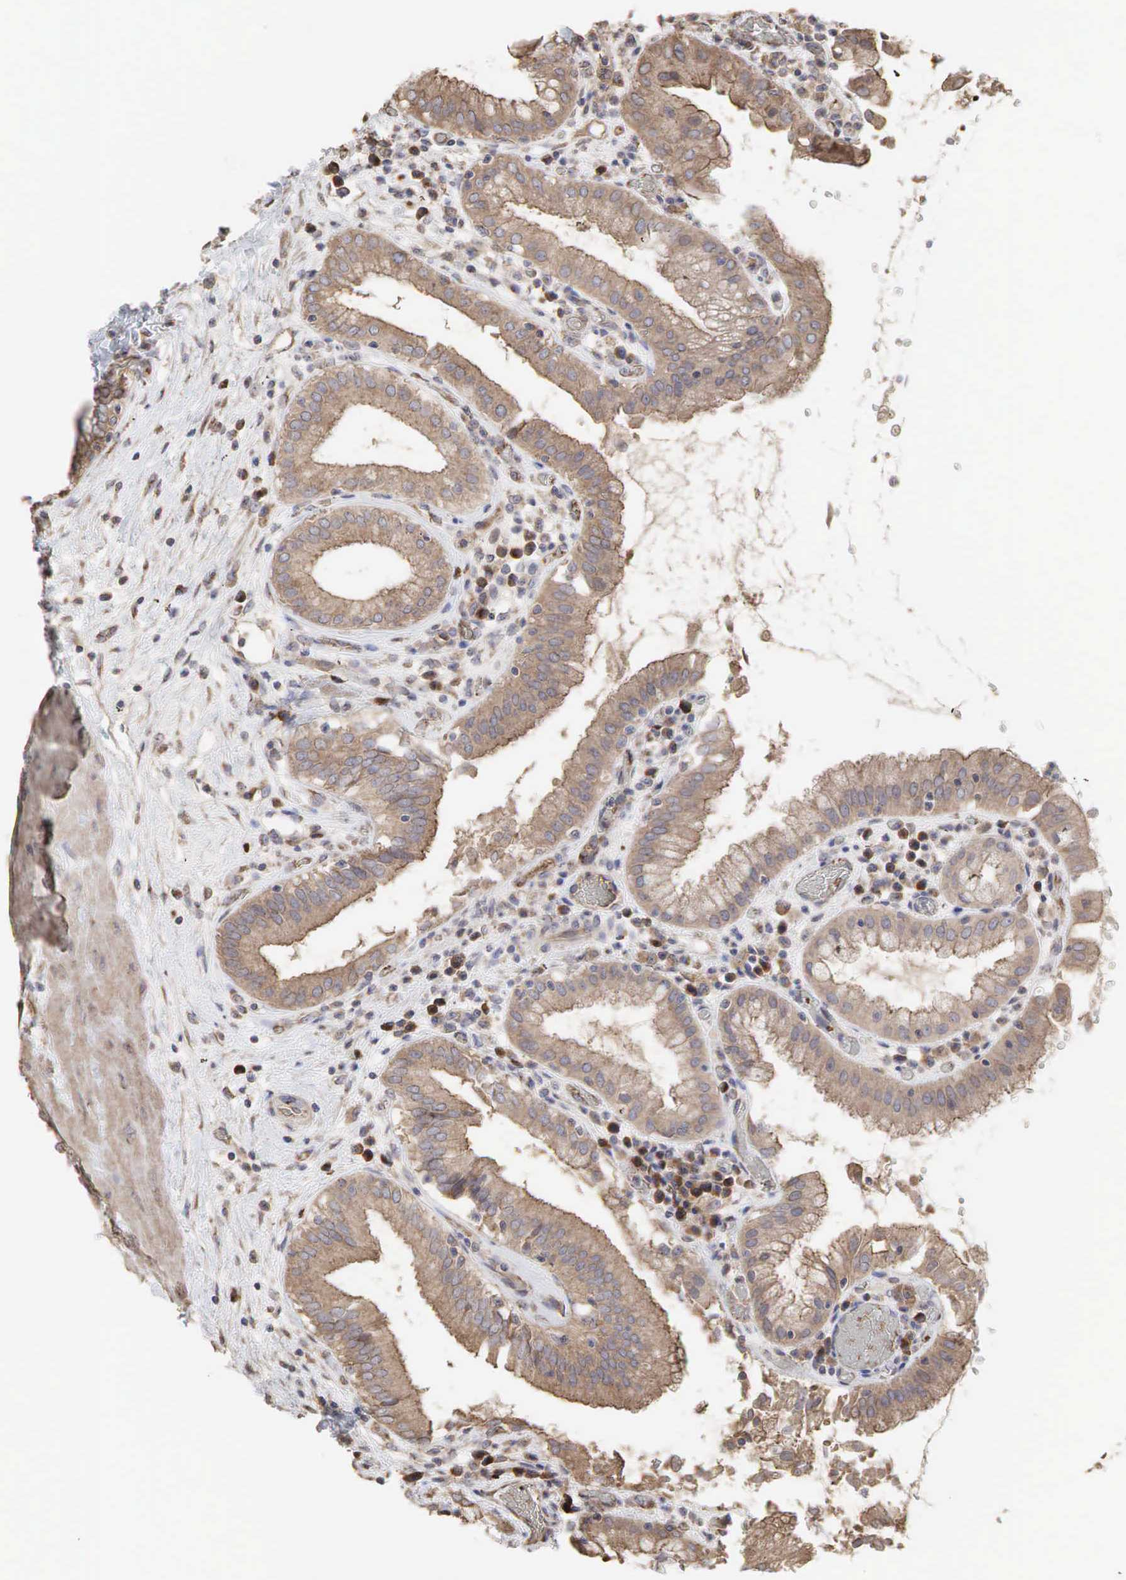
{"staining": {"intensity": "moderate", "quantity": ">75%", "location": "cytoplasmic/membranous"}, "tissue": "gallbladder", "cell_type": "Glandular cells", "image_type": "normal", "snomed": [{"axis": "morphology", "description": "Normal tissue, NOS"}, {"axis": "topography", "description": "Gallbladder"}], "caption": "Immunohistochemical staining of benign gallbladder reveals medium levels of moderate cytoplasmic/membranous staining in about >75% of glandular cells. The protein of interest is stained brown, and the nuclei are stained in blue (DAB (3,3'-diaminobenzidine) IHC with brightfield microscopy, high magnification).", "gene": "PABPC5", "patient": {"sex": "male", "age": 73}}